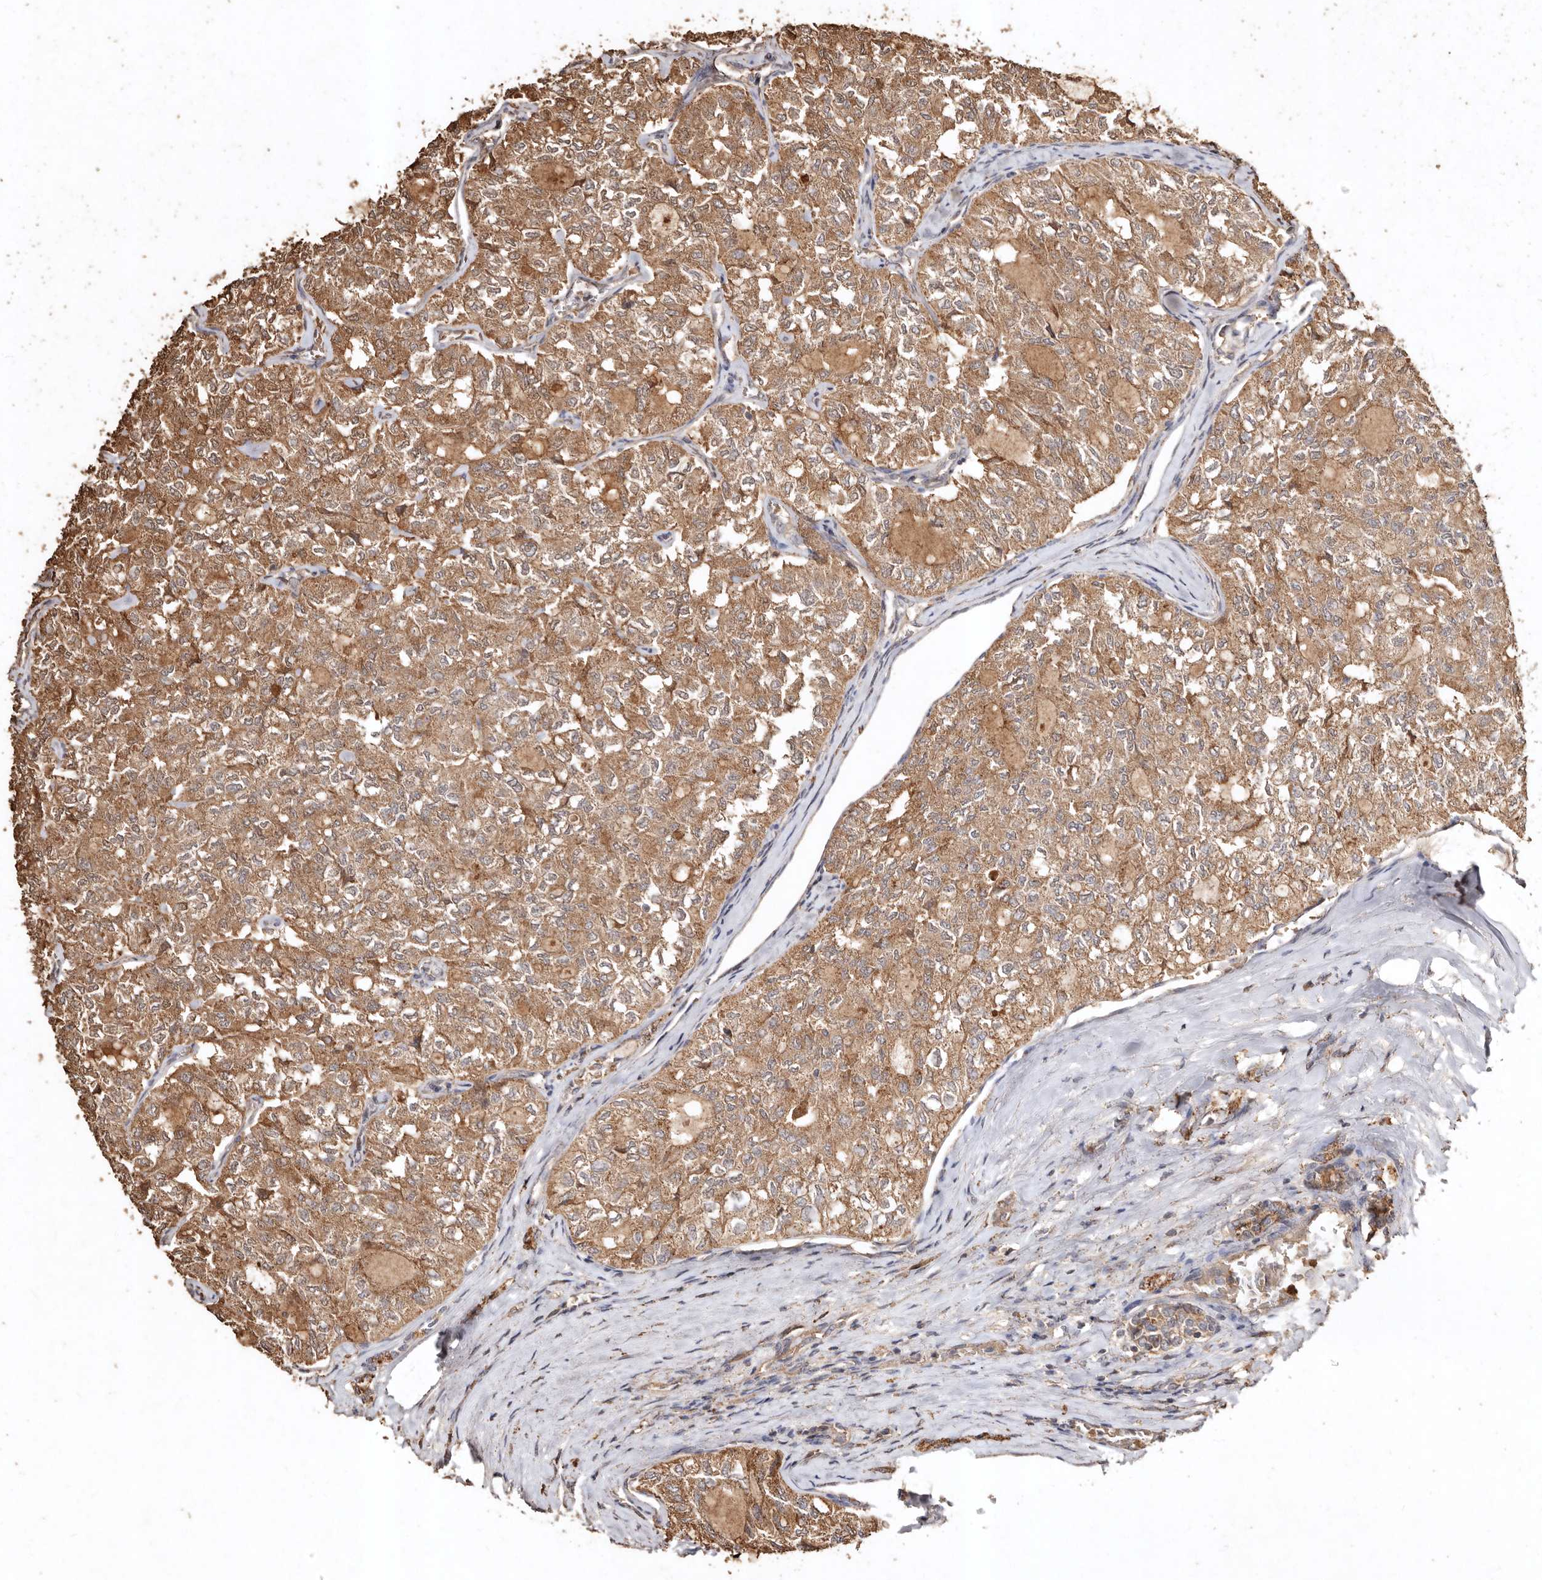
{"staining": {"intensity": "moderate", "quantity": ">75%", "location": "cytoplasmic/membranous"}, "tissue": "thyroid cancer", "cell_type": "Tumor cells", "image_type": "cancer", "snomed": [{"axis": "morphology", "description": "Follicular adenoma carcinoma, NOS"}, {"axis": "topography", "description": "Thyroid gland"}], "caption": "This photomicrograph demonstrates thyroid cancer stained with immunohistochemistry to label a protein in brown. The cytoplasmic/membranous of tumor cells show moderate positivity for the protein. Nuclei are counter-stained blue.", "gene": "FARS2", "patient": {"sex": "male", "age": 75}}